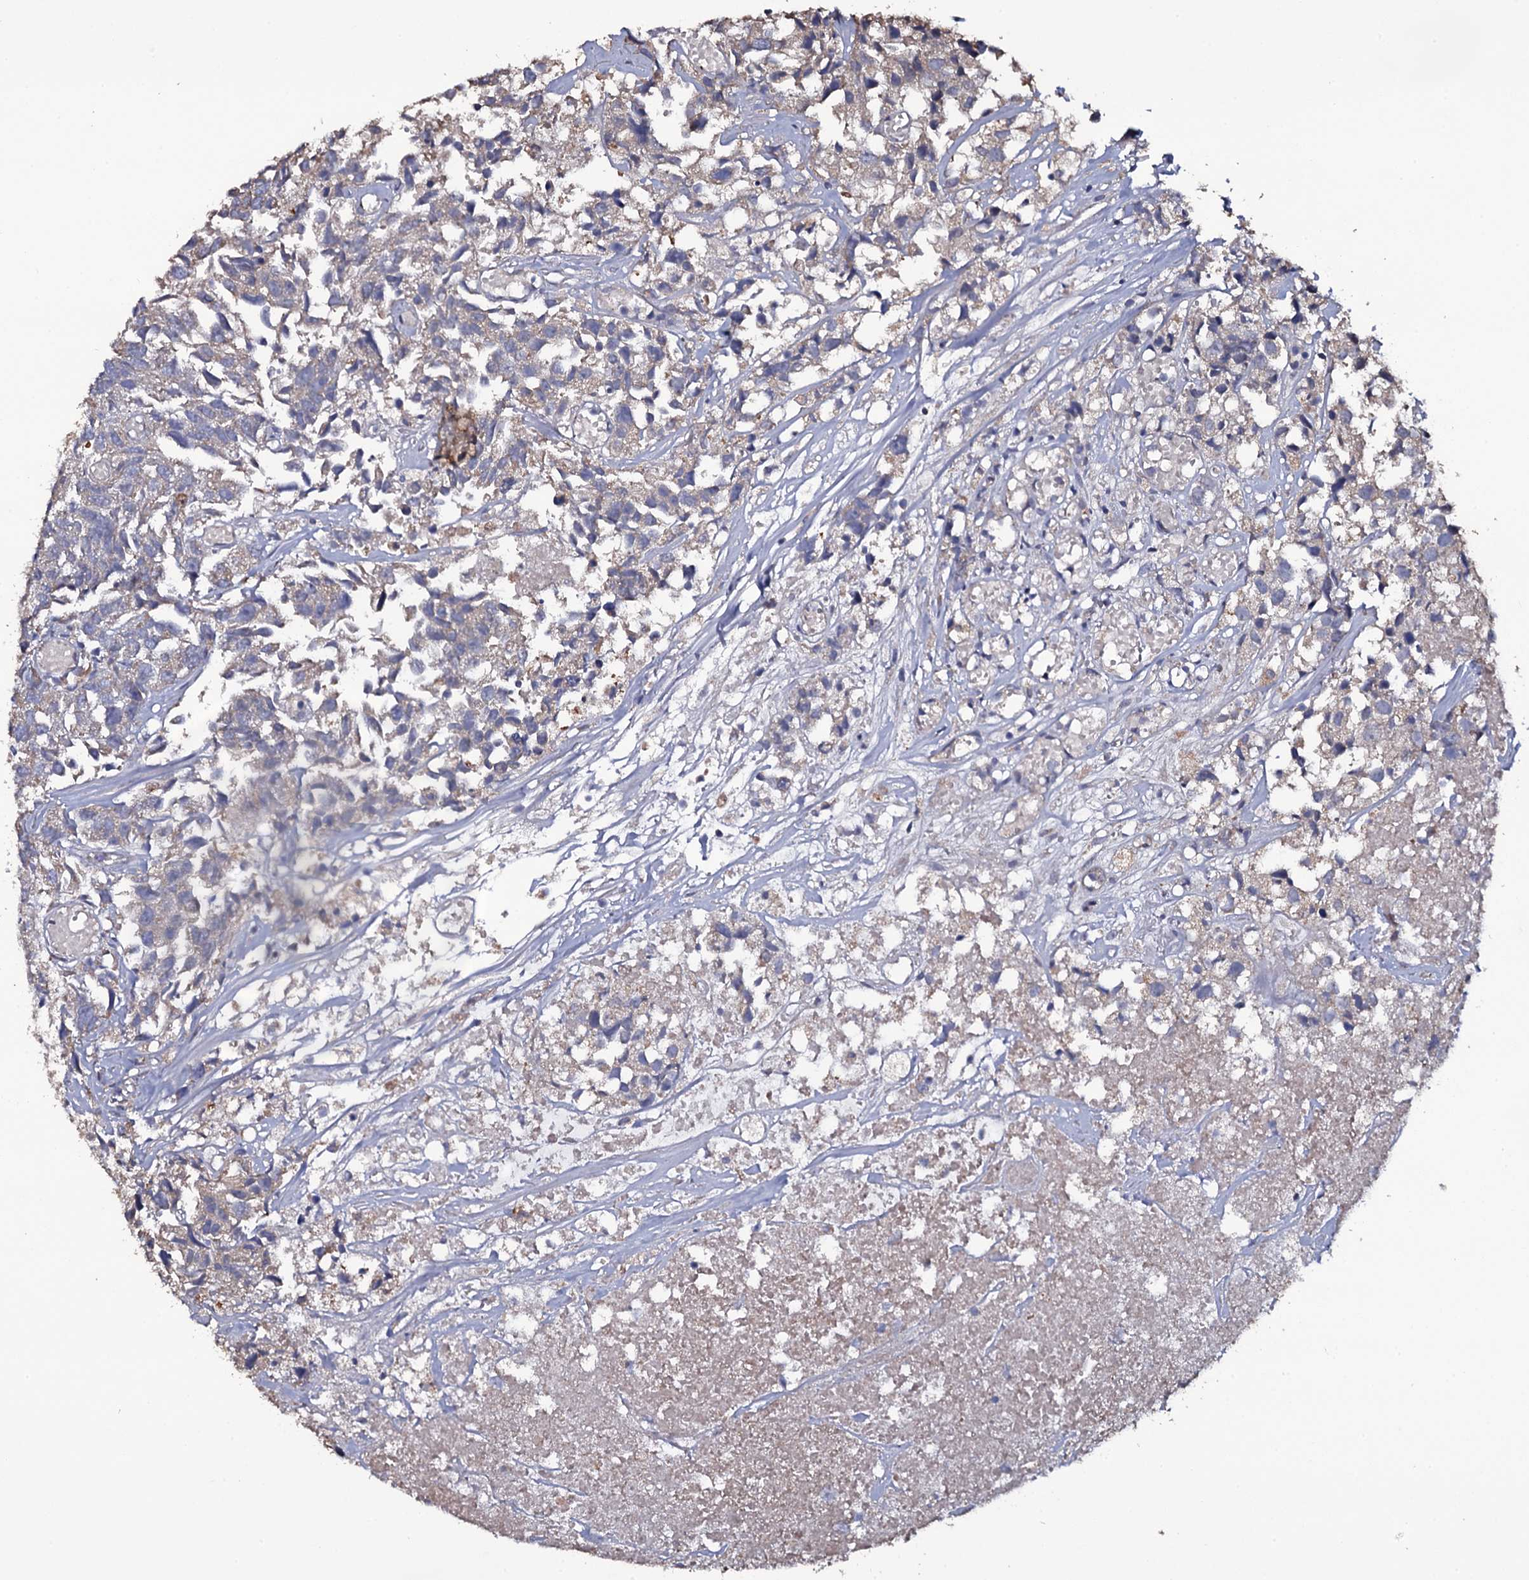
{"staining": {"intensity": "negative", "quantity": "none", "location": "none"}, "tissue": "urothelial cancer", "cell_type": "Tumor cells", "image_type": "cancer", "snomed": [{"axis": "morphology", "description": "Urothelial carcinoma, High grade"}, {"axis": "topography", "description": "Urinary bladder"}], "caption": "Urothelial cancer stained for a protein using IHC exhibits no expression tumor cells.", "gene": "CRYL1", "patient": {"sex": "female", "age": 75}}